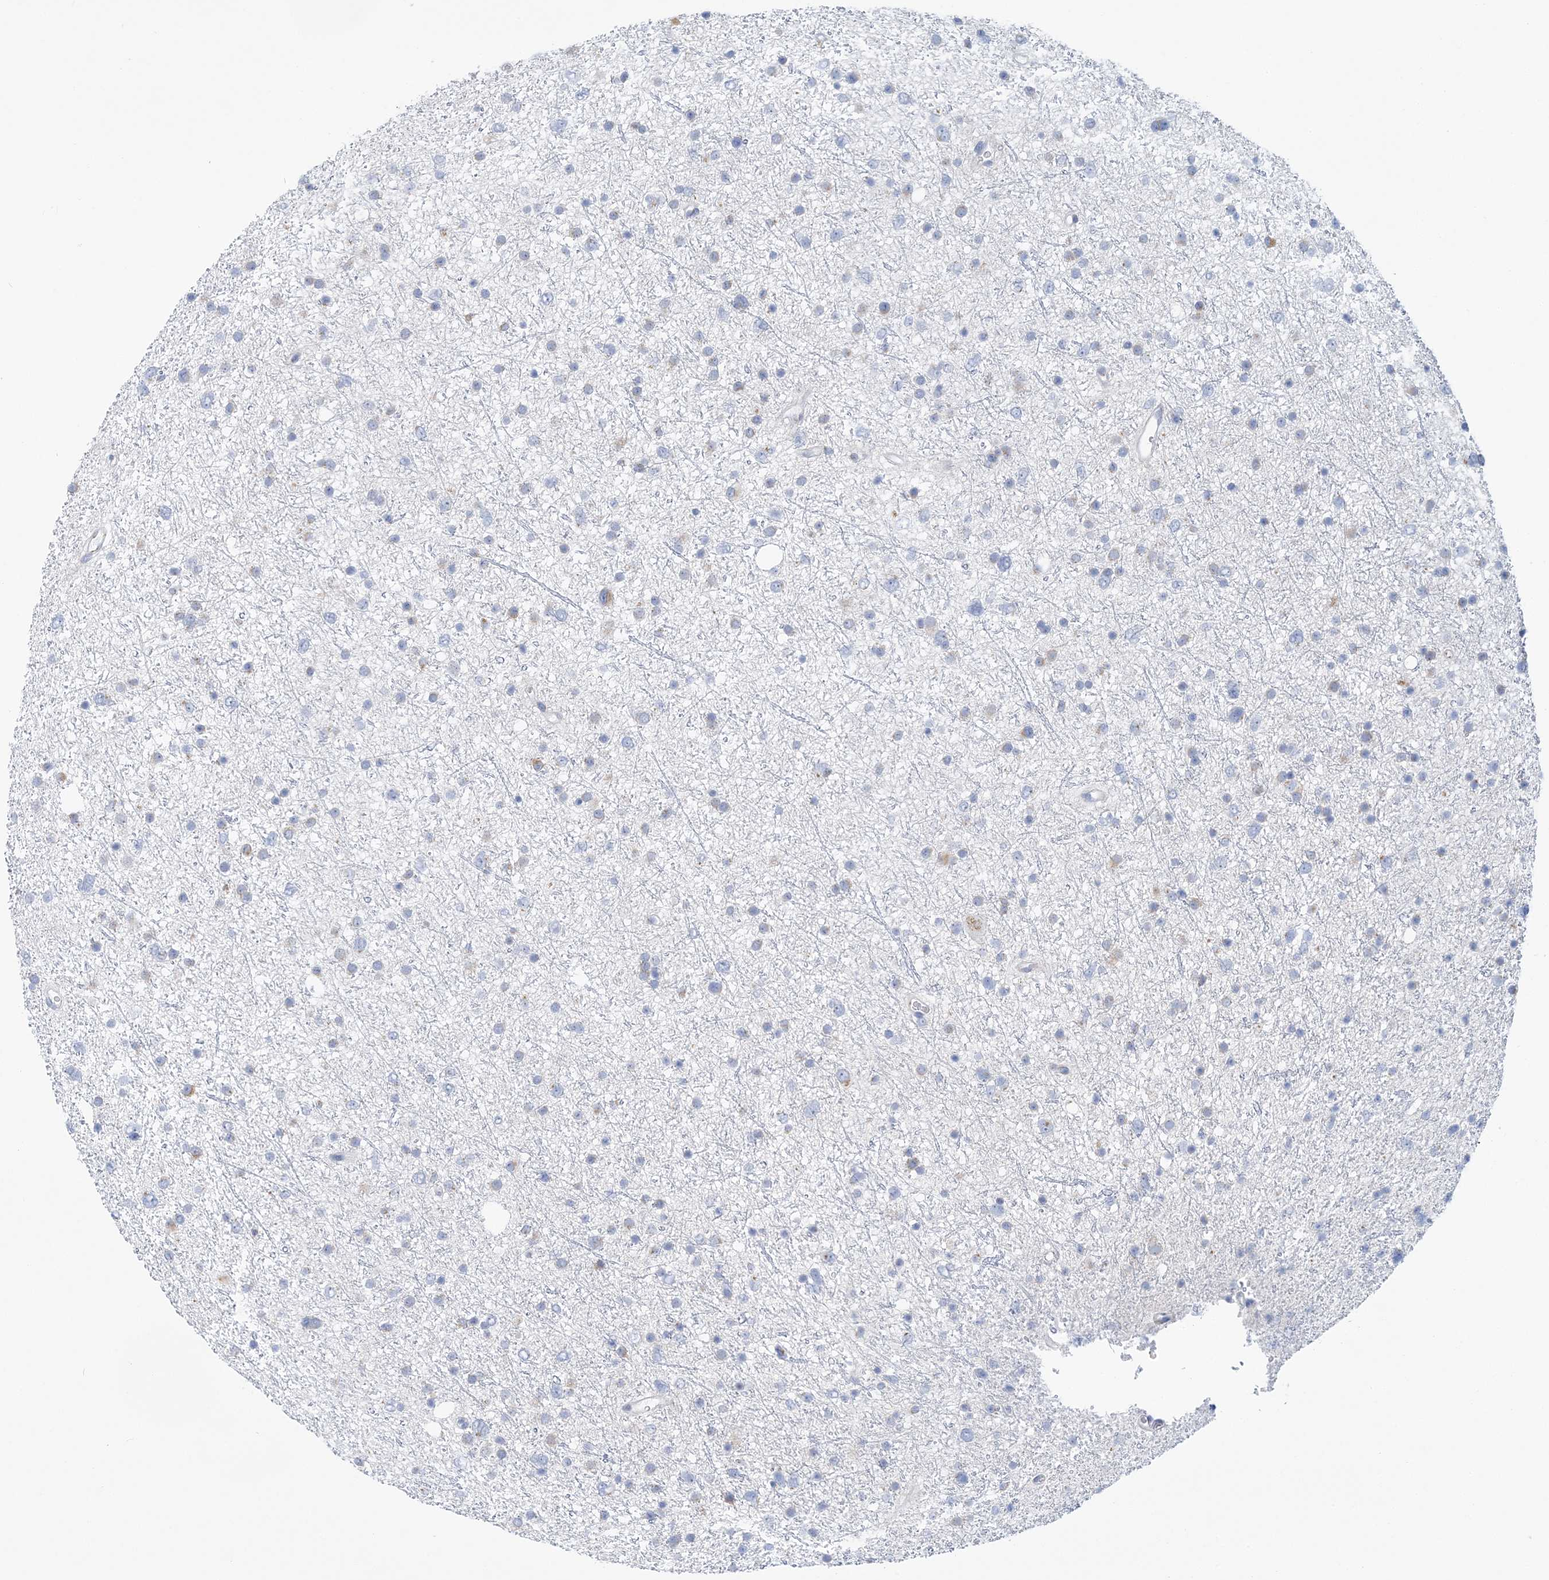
{"staining": {"intensity": "negative", "quantity": "none", "location": "none"}, "tissue": "glioma", "cell_type": "Tumor cells", "image_type": "cancer", "snomed": [{"axis": "morphology", "description": "Glioma, malignant, Low grade"}, {"axis": "topography", "description": "Cerebral cortex"}], "caption": "Tumor cells show no significant positivity in malignant low-grade glioma.", "gene": "PLEKHG4B", "patient": {"sex": "female", "age": 39}}